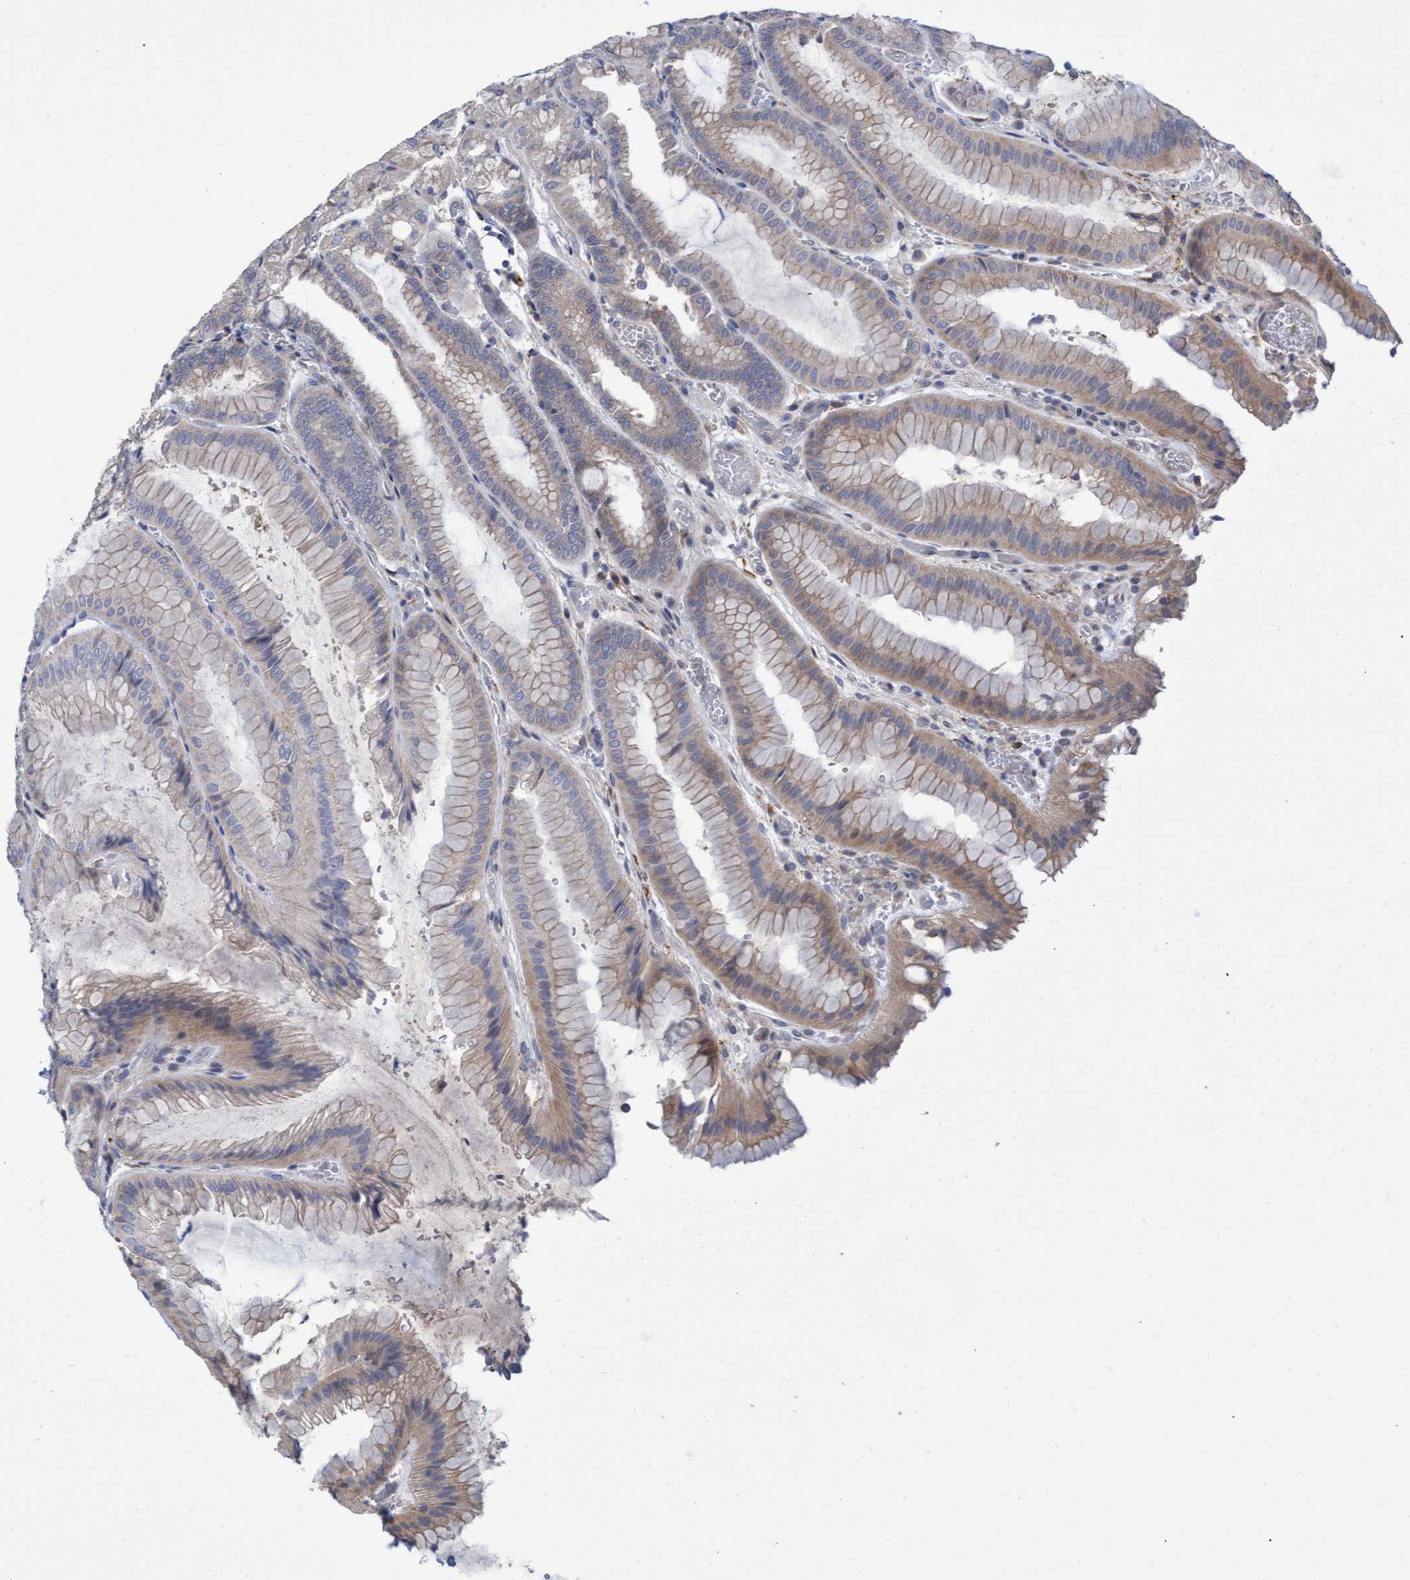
{"staining": {"intensity": "moderate", "quantity": "<25%", "location": "cytoplasmic/membranous"}, "tissue": "stomach", "cell_type": "Glandular cells", "image_type": "normal", "snomed": [{"axis": "morphology", "description": "Normal tissue, NOS"}, {"axis": "morphology", "description": "Carcinoid, malignant, NOS"}, {"axis": "topography", "description": "Stomach, upper"}], "caption": "An immunohistochemistry micrograph of unremarkable tissue is shown. Protein staining in brown highlights moderate cytoplasmic/membranous positivity in stomach within glandular cells.", "gene": "ABCF2", "patient": {"sex": "male", "age": 39}}